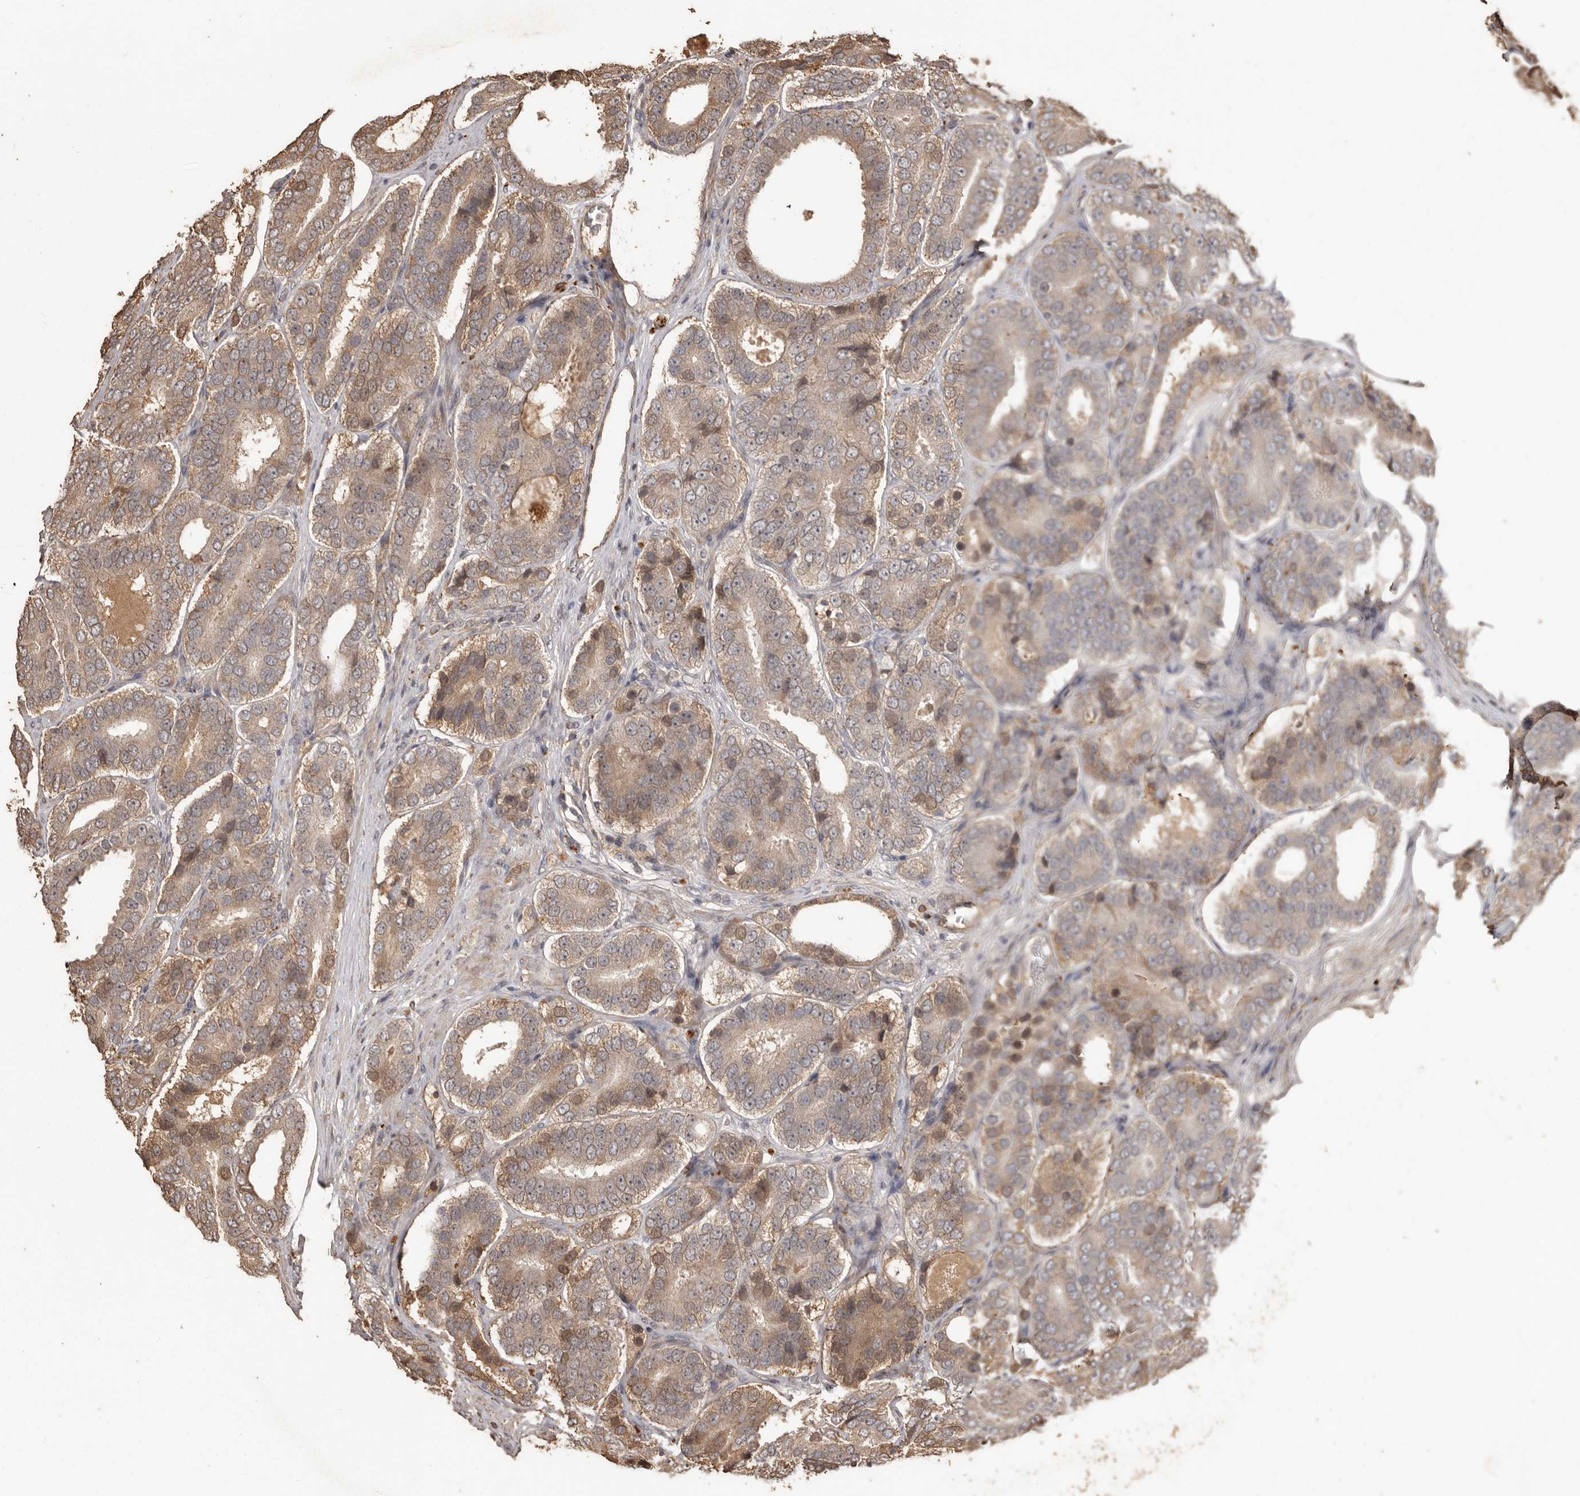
{"staining": {"intensity": "weak", "quantity": ">75%", "location": "cytoplasmic/membranous"}, "tissue": "prostate cancer", "cell_type": "Tumor cells", "image_type": "cancer", "snomed": [{"axis": "morphology", "description": "Adenocarcinoma, High grade"}, {"axis": "topography", "description": "Prostate"}], "caption": "Weak cytoplasmic/membranous protein expression is present in approximately >75% of tumor cells in prostate high-grade adenocarcinoma.", "gene": "NUP43", "patient": {"sex": "male", "age": 56}}